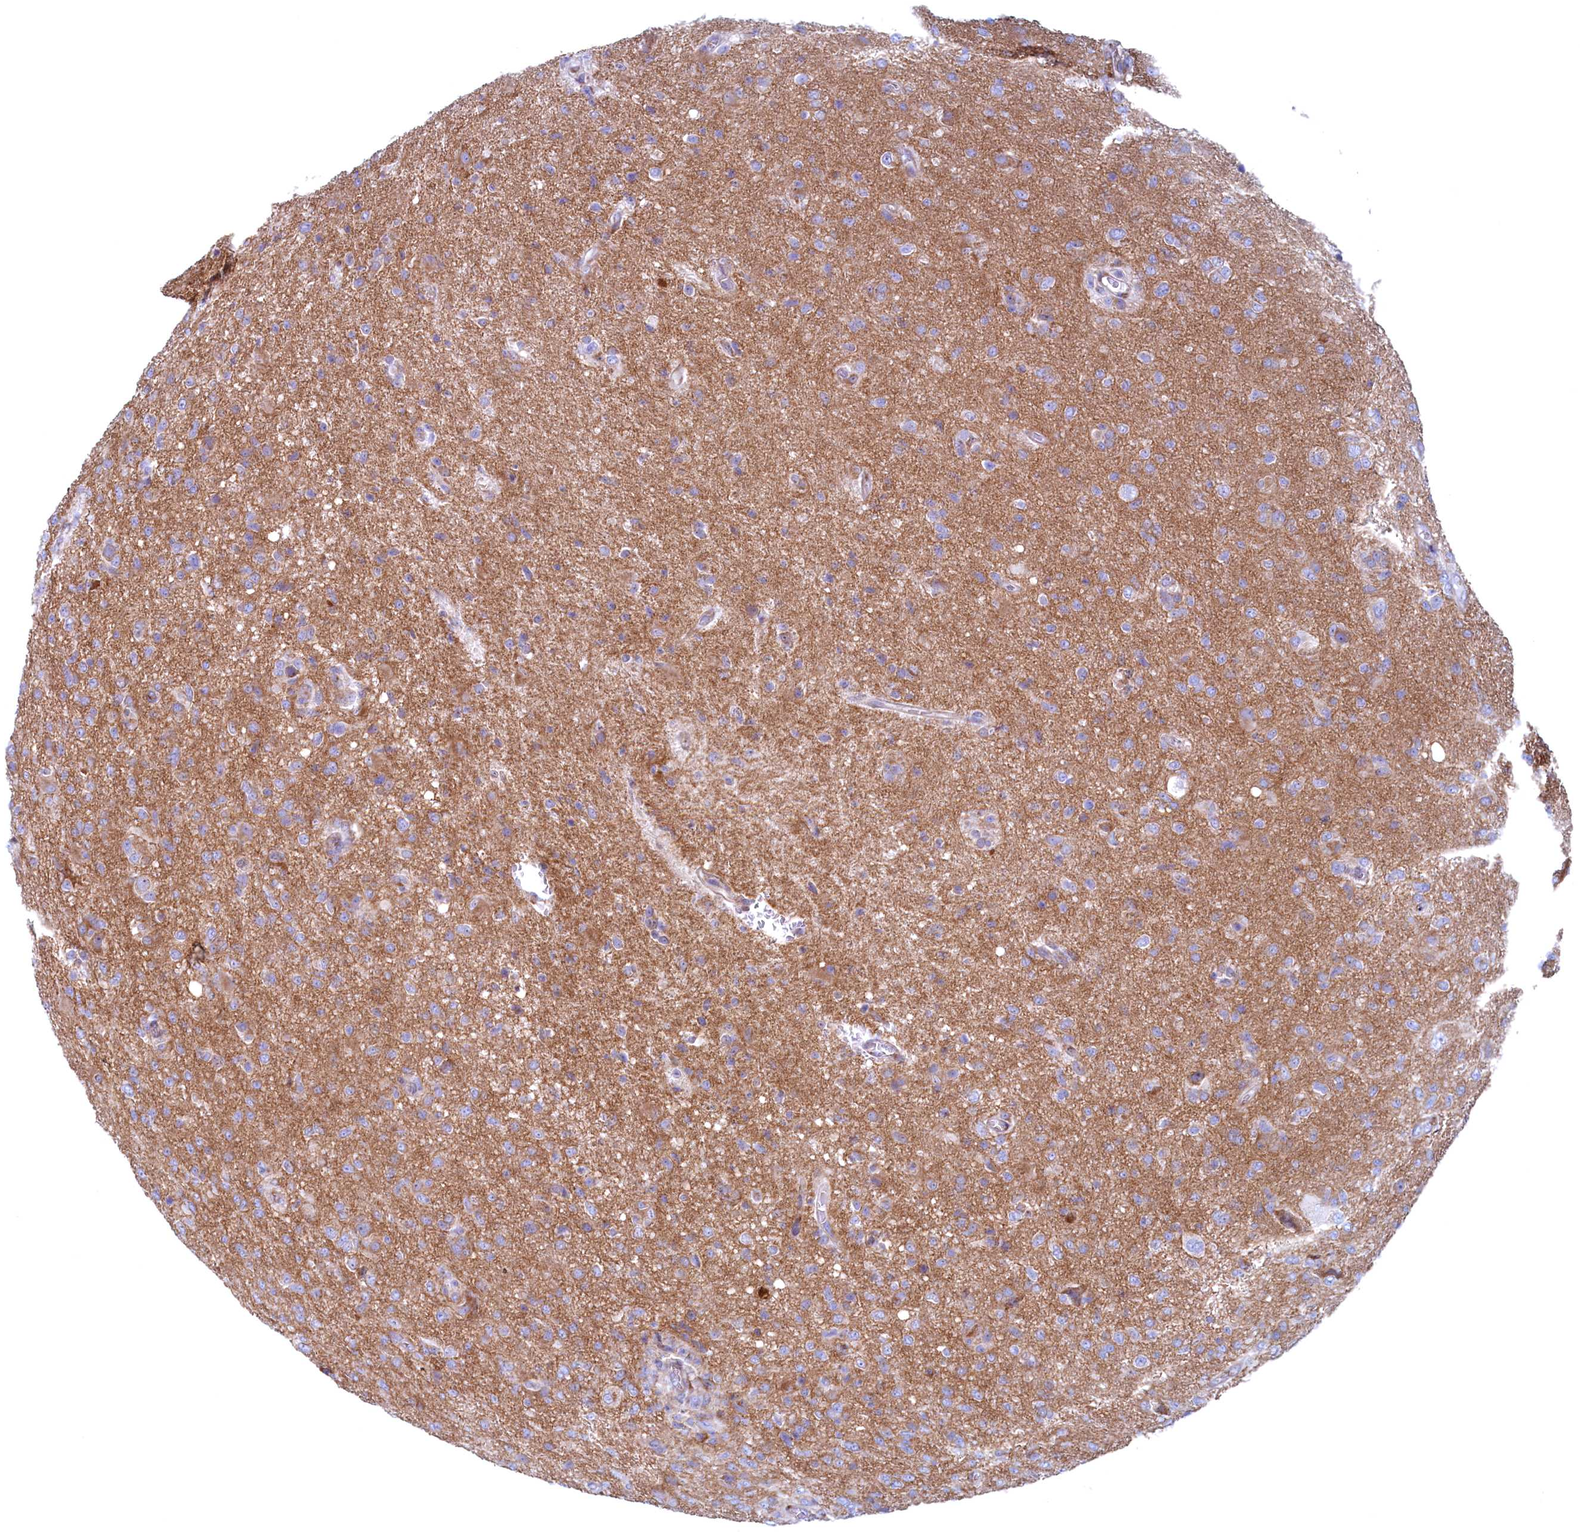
{"staining": {"intensity": "moderate", "quantity": "<25%", "location": "cytoplasmic/membranous"}, "tissue": "glioma", "cell_type": "Tumor cells", "image_type": "cancer", "snomed": [{"axis": "morphology", "description": "Glioma, malignant, High grade"}, {"axis": "topography", "description": "Brain"}], "caption": "Immunohistochemistry (IHC) (DAB (3,3'-diaminobenzidine)) staining of human malignant glioma (high-grade) shows moderate cytoplasmic/membranous protein expression in about <25% of tumor cells.", "gene": "MTFMT", "patient": {"sex": "female", "age": 57}}